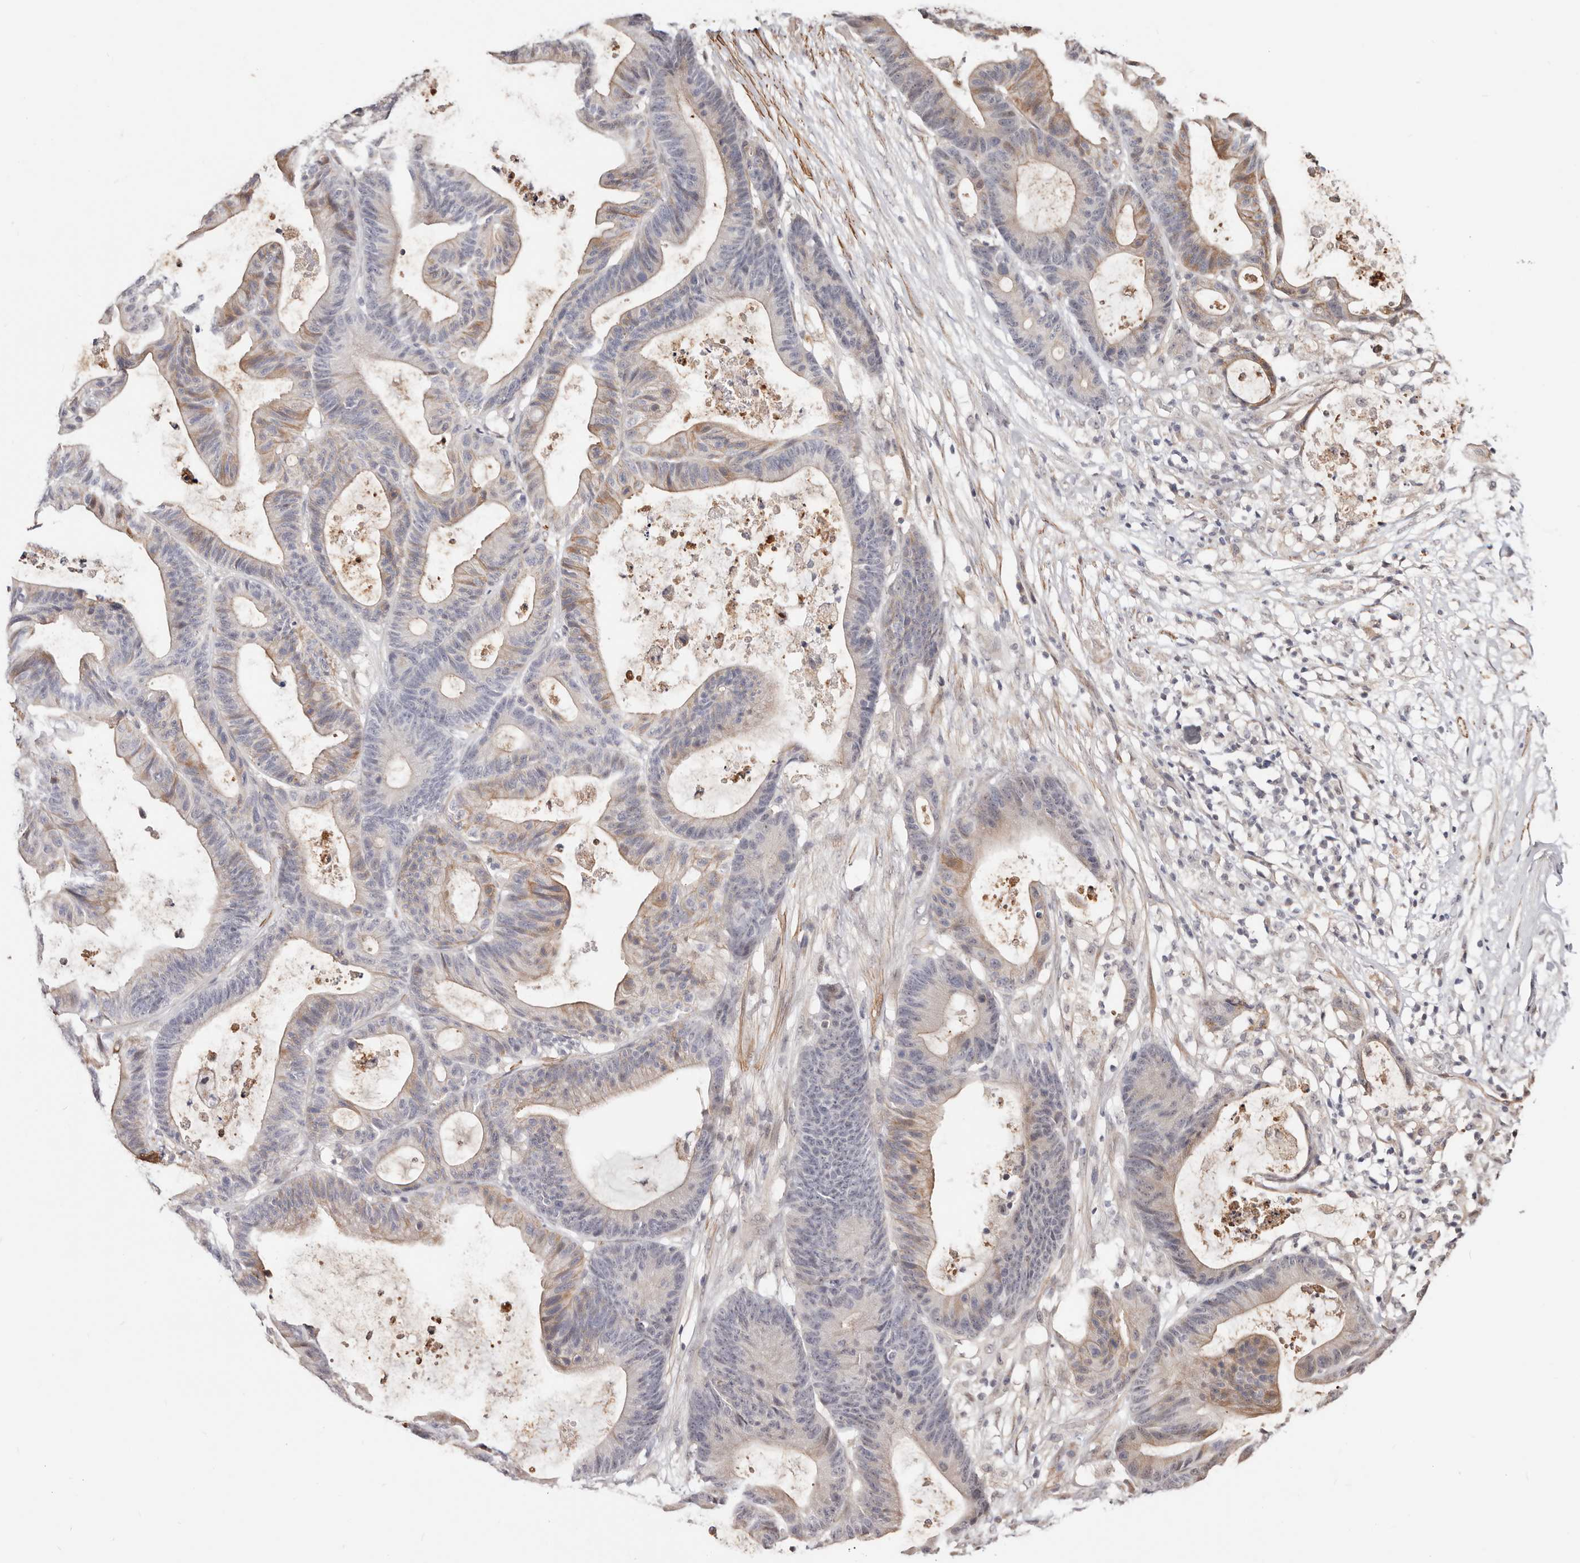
{"staining": {"intensity": "weak", "quantity": "25%-75%", "location": "cytoplasmic/membranous"}, "tissue": "colorectal cancer", "cell_type": "Tumor cells", "image_type": "cancer", "snomed": [{"axis": "morphology", "description": "Adenocarcinoma, NOS"}, {"axis": "topography", "description": "Colon"}], "caption": "Colorectal adenocarcinoma was stained to show a protein in brown. There is low levels of weak cytoplasmic/membranous expression in about 25%-75% of tumor cells. (brown staining indicates protein expression, while blue staining denotes nuclei).", "gene": "TRIP13", "patient": {"sex": "female", "age": 84}}